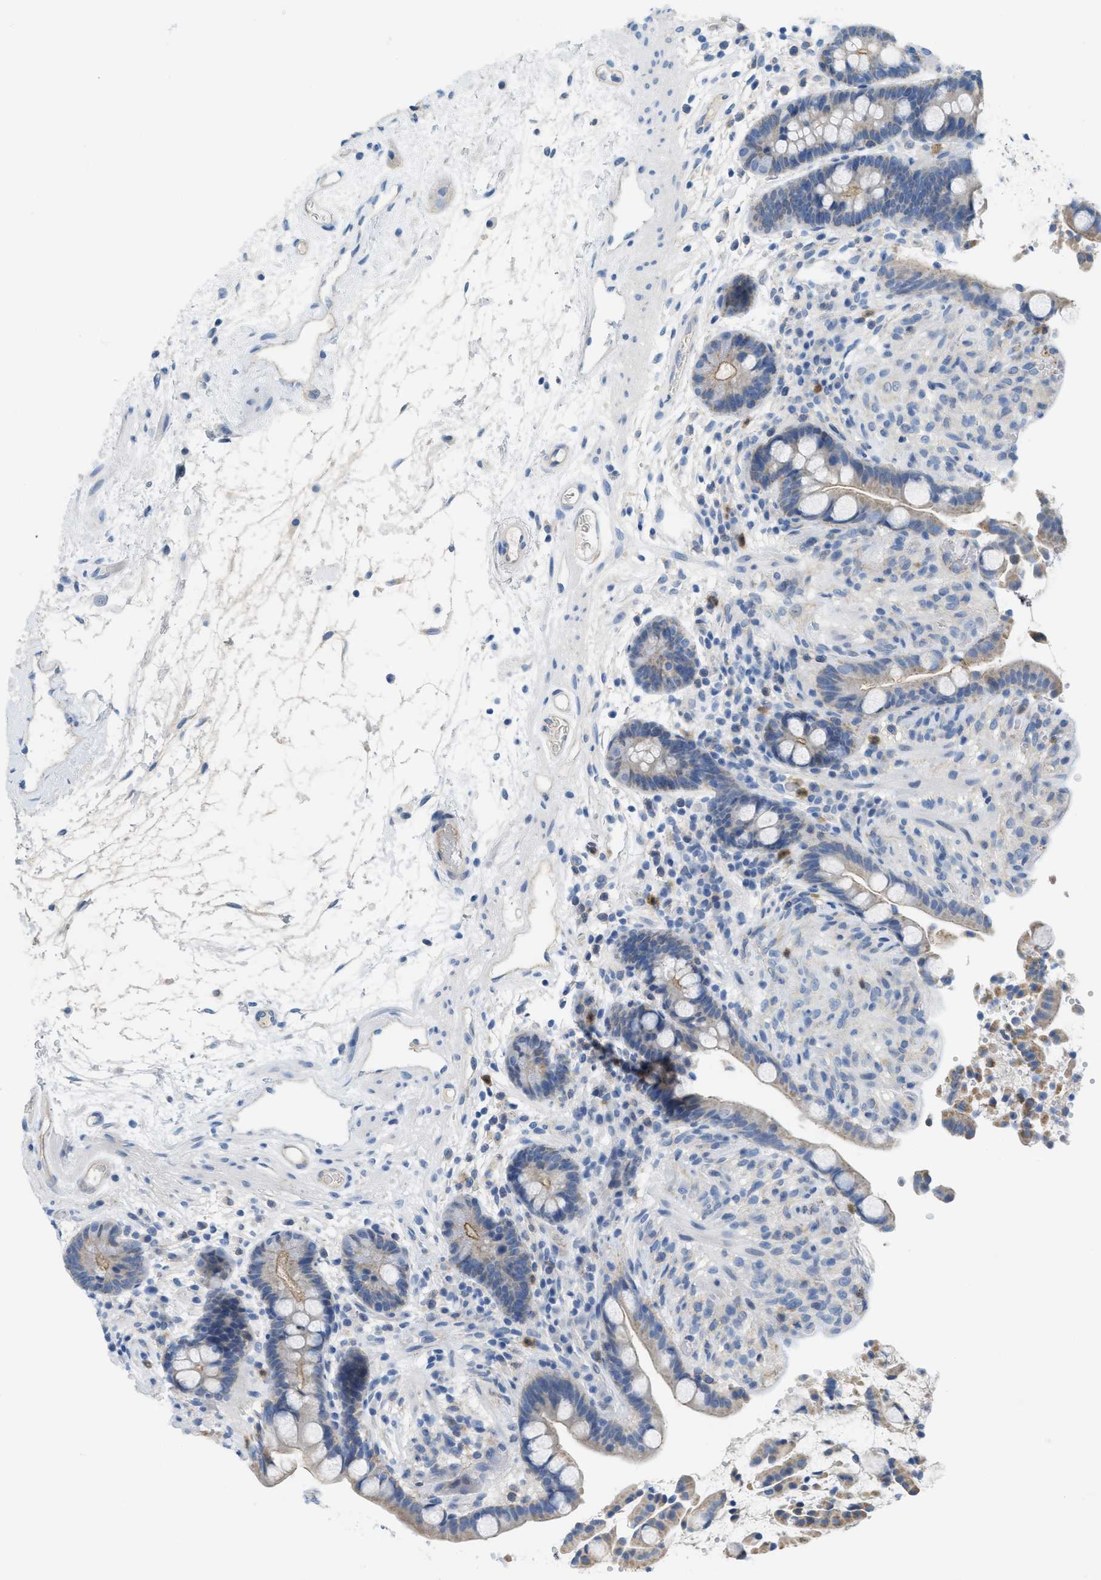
{"staining": {"intensity": "negative", "quantity": "none", "location": "none"}, "tissue": "colon", "cell_type": "Endothelial cells", "image_type": "normal", "snomed": [{"axis": "morphology", "description": "Normal tissue, NOS"}, {"axis": "topography", "description": "Colon"}], "caption": "This is an IHC image of benign human colon. There is no positivity in endothelial cells.", "gene": "CRB3", "patient": {"sex": "male", "age": 73}}